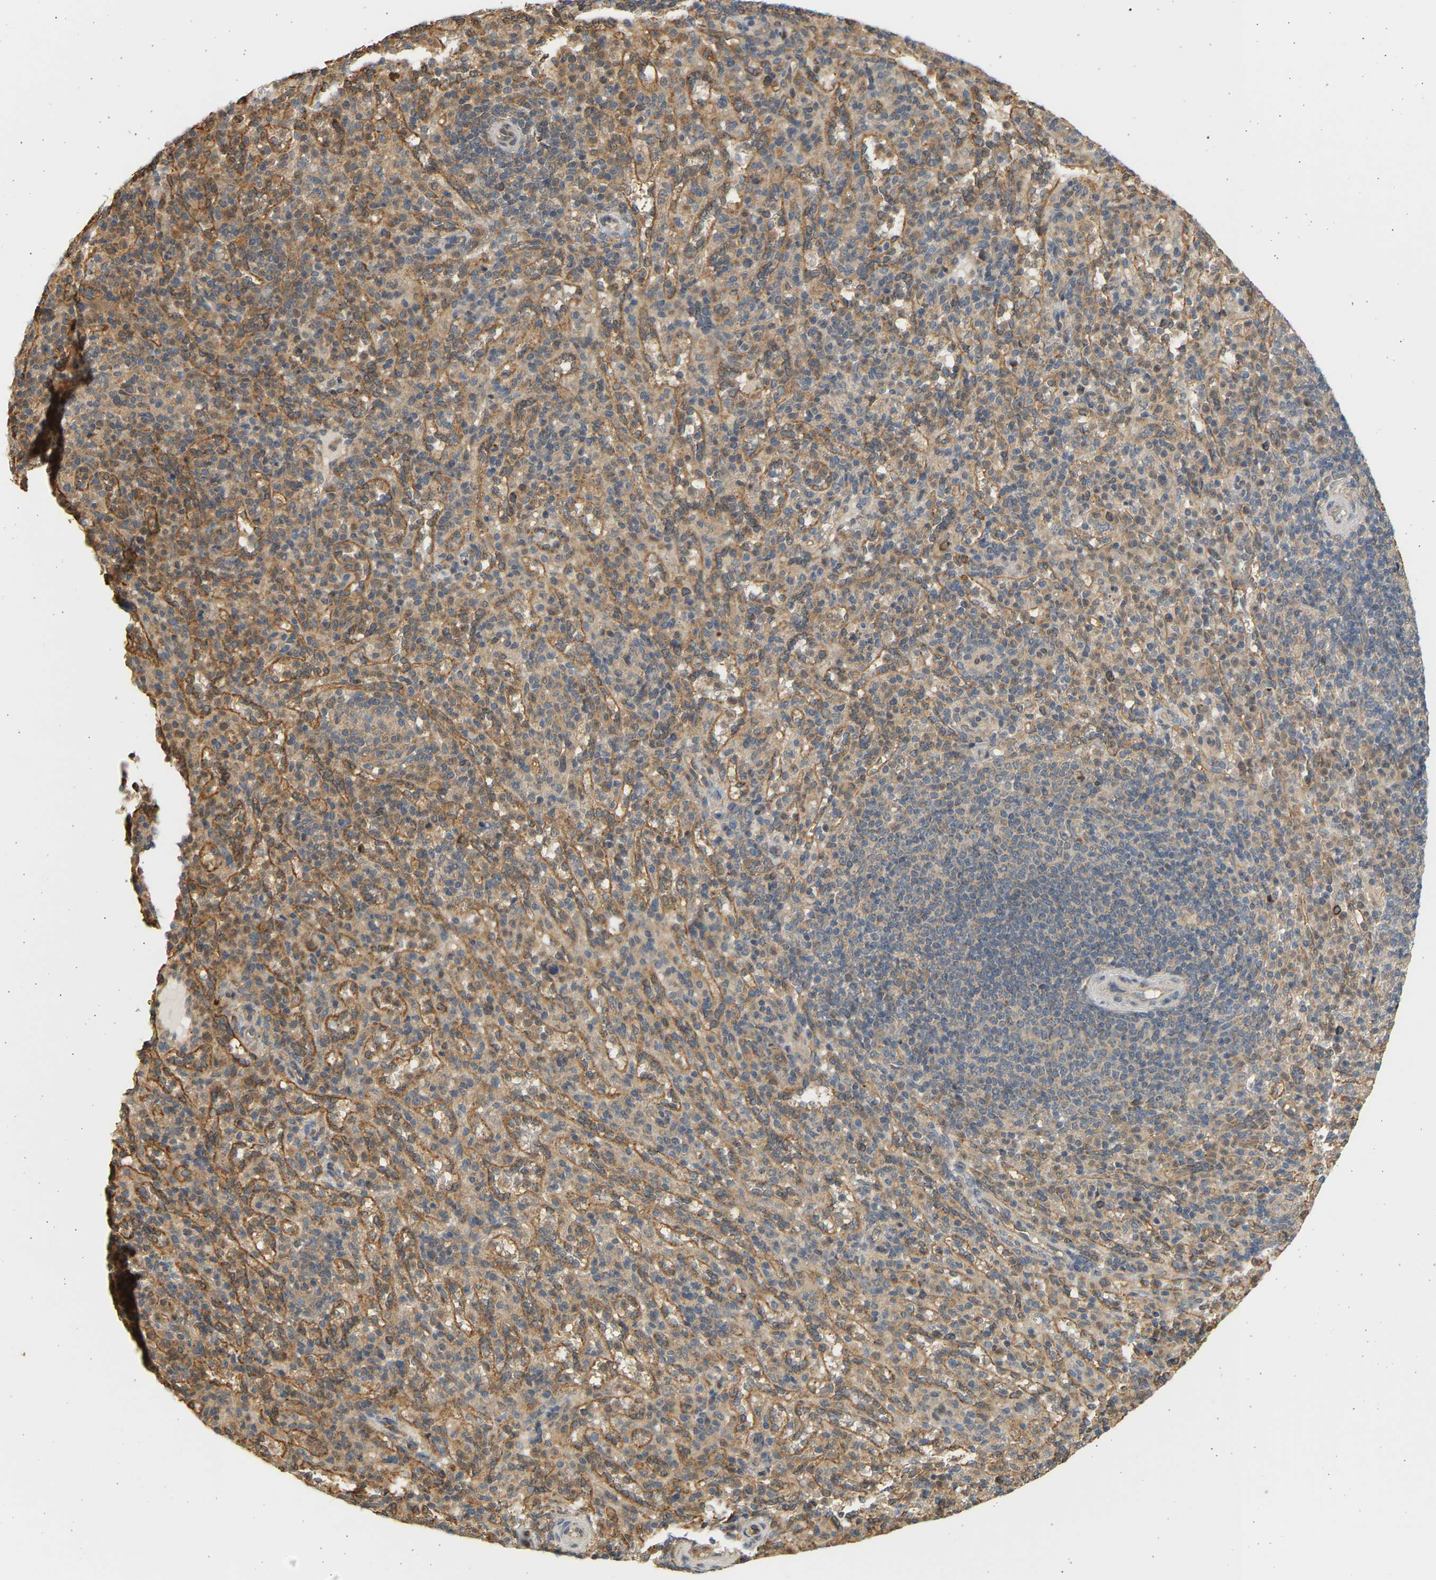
{"staining": {"intensity": "weak", "quantity": "25%-75%", "location": "cytoplasmic/membranous"}, "tissue": "spleen", "cell_type": "Cells in red pulp", "image_type": "normal", "snomed": [{"axis": "morphology", "description": "Normal tissue, NOS"}, {"axis": "topography", "description": "Spleen"}], "caption": "Protein expression analysis of normal spleen displays weak cytoplasmic/membranous staining in approximately 25%-75% of cells in red pulp. (DAB (3,3'-diaminobenzidine) IHC with brightfield microscopy, high magnification).", "gene": "B4GALT6", "patient": {"sex": "male", "age": 36}}